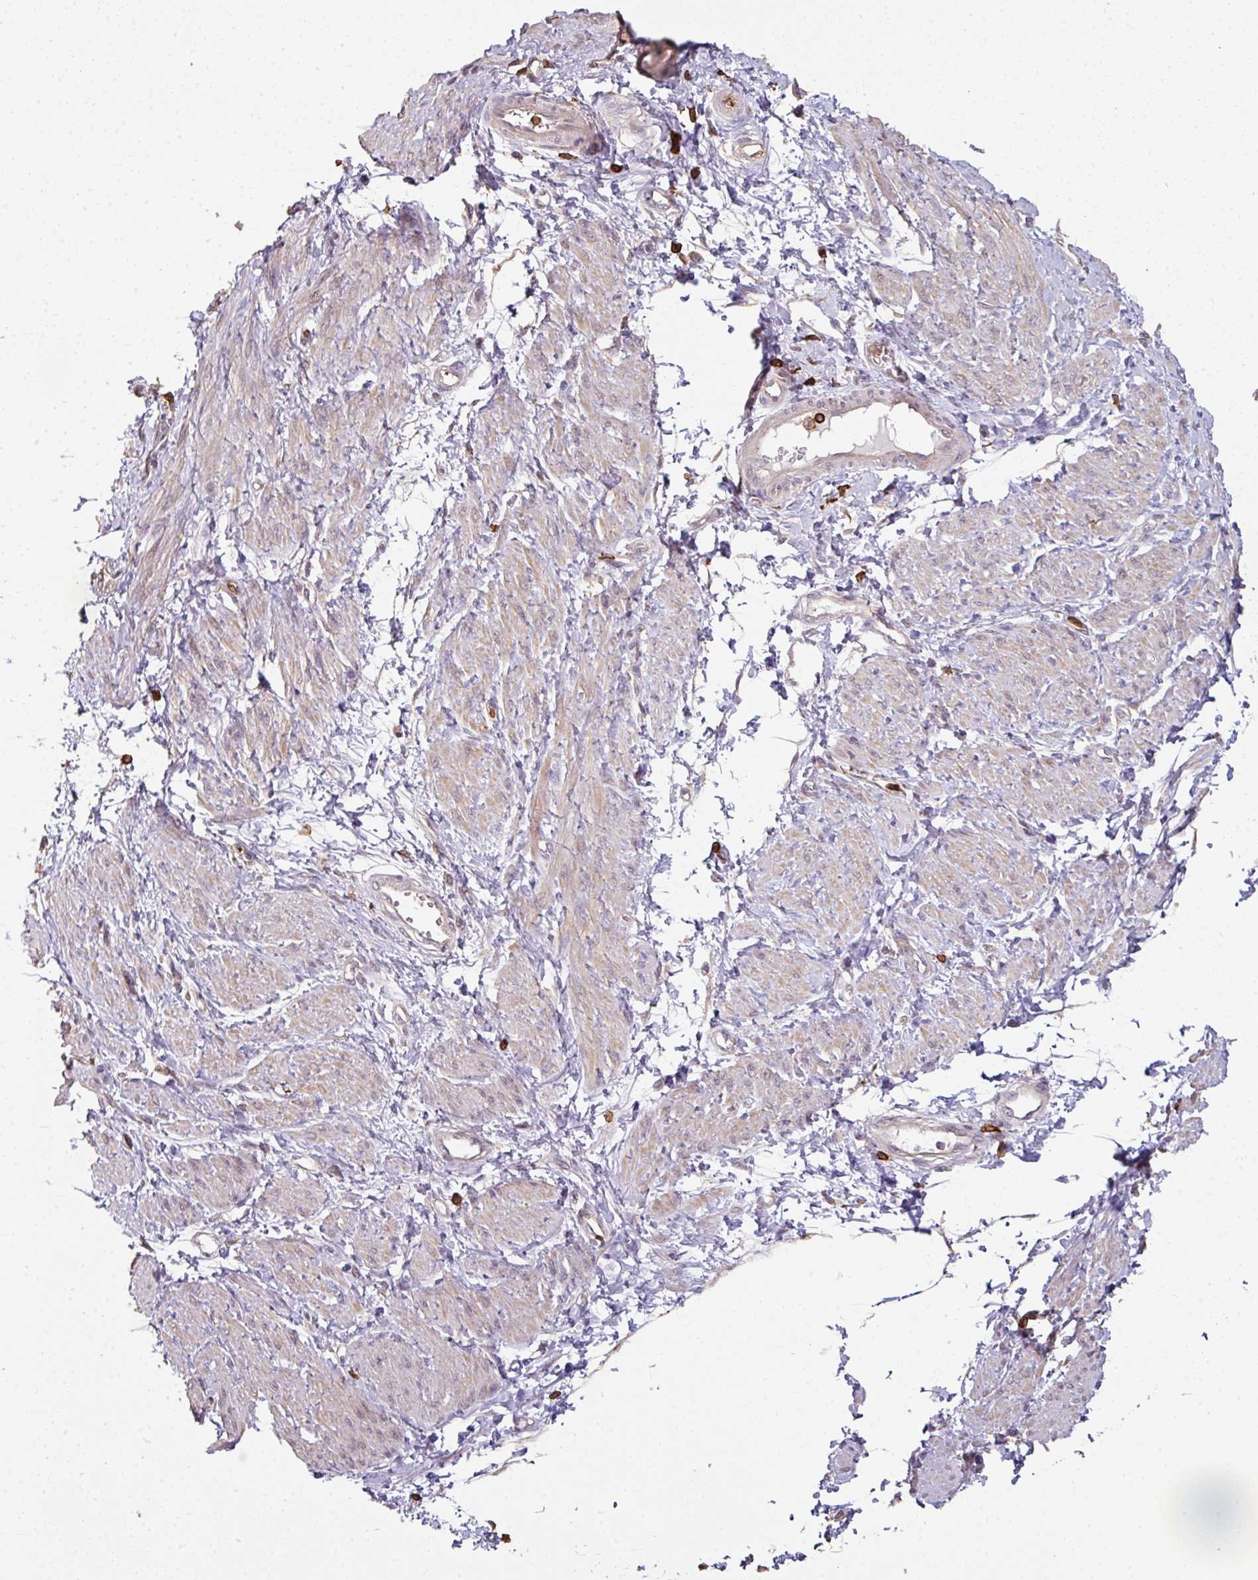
{"staining": {"intensity": "weak", "quantity": "<25%", "location": "cytoplasmic/membranous"}, "tissue": "smooth muscle", "cell_type": "Smooth muscle cells", "image_type": "normal", "snomed": [{"axis": "morphology", "description": "Normal tissue, NOS"}, {"axis": "topography", "description": "Smooth muscle"}, {"axis": "topography", "description": "Uterus"}], "caption": "Protein analysis of normal smooth muscle displays no significant staining in smooth muscle cells.", "gene": "OLFML2B", "patient": {"sex": "female", "age": 39}}